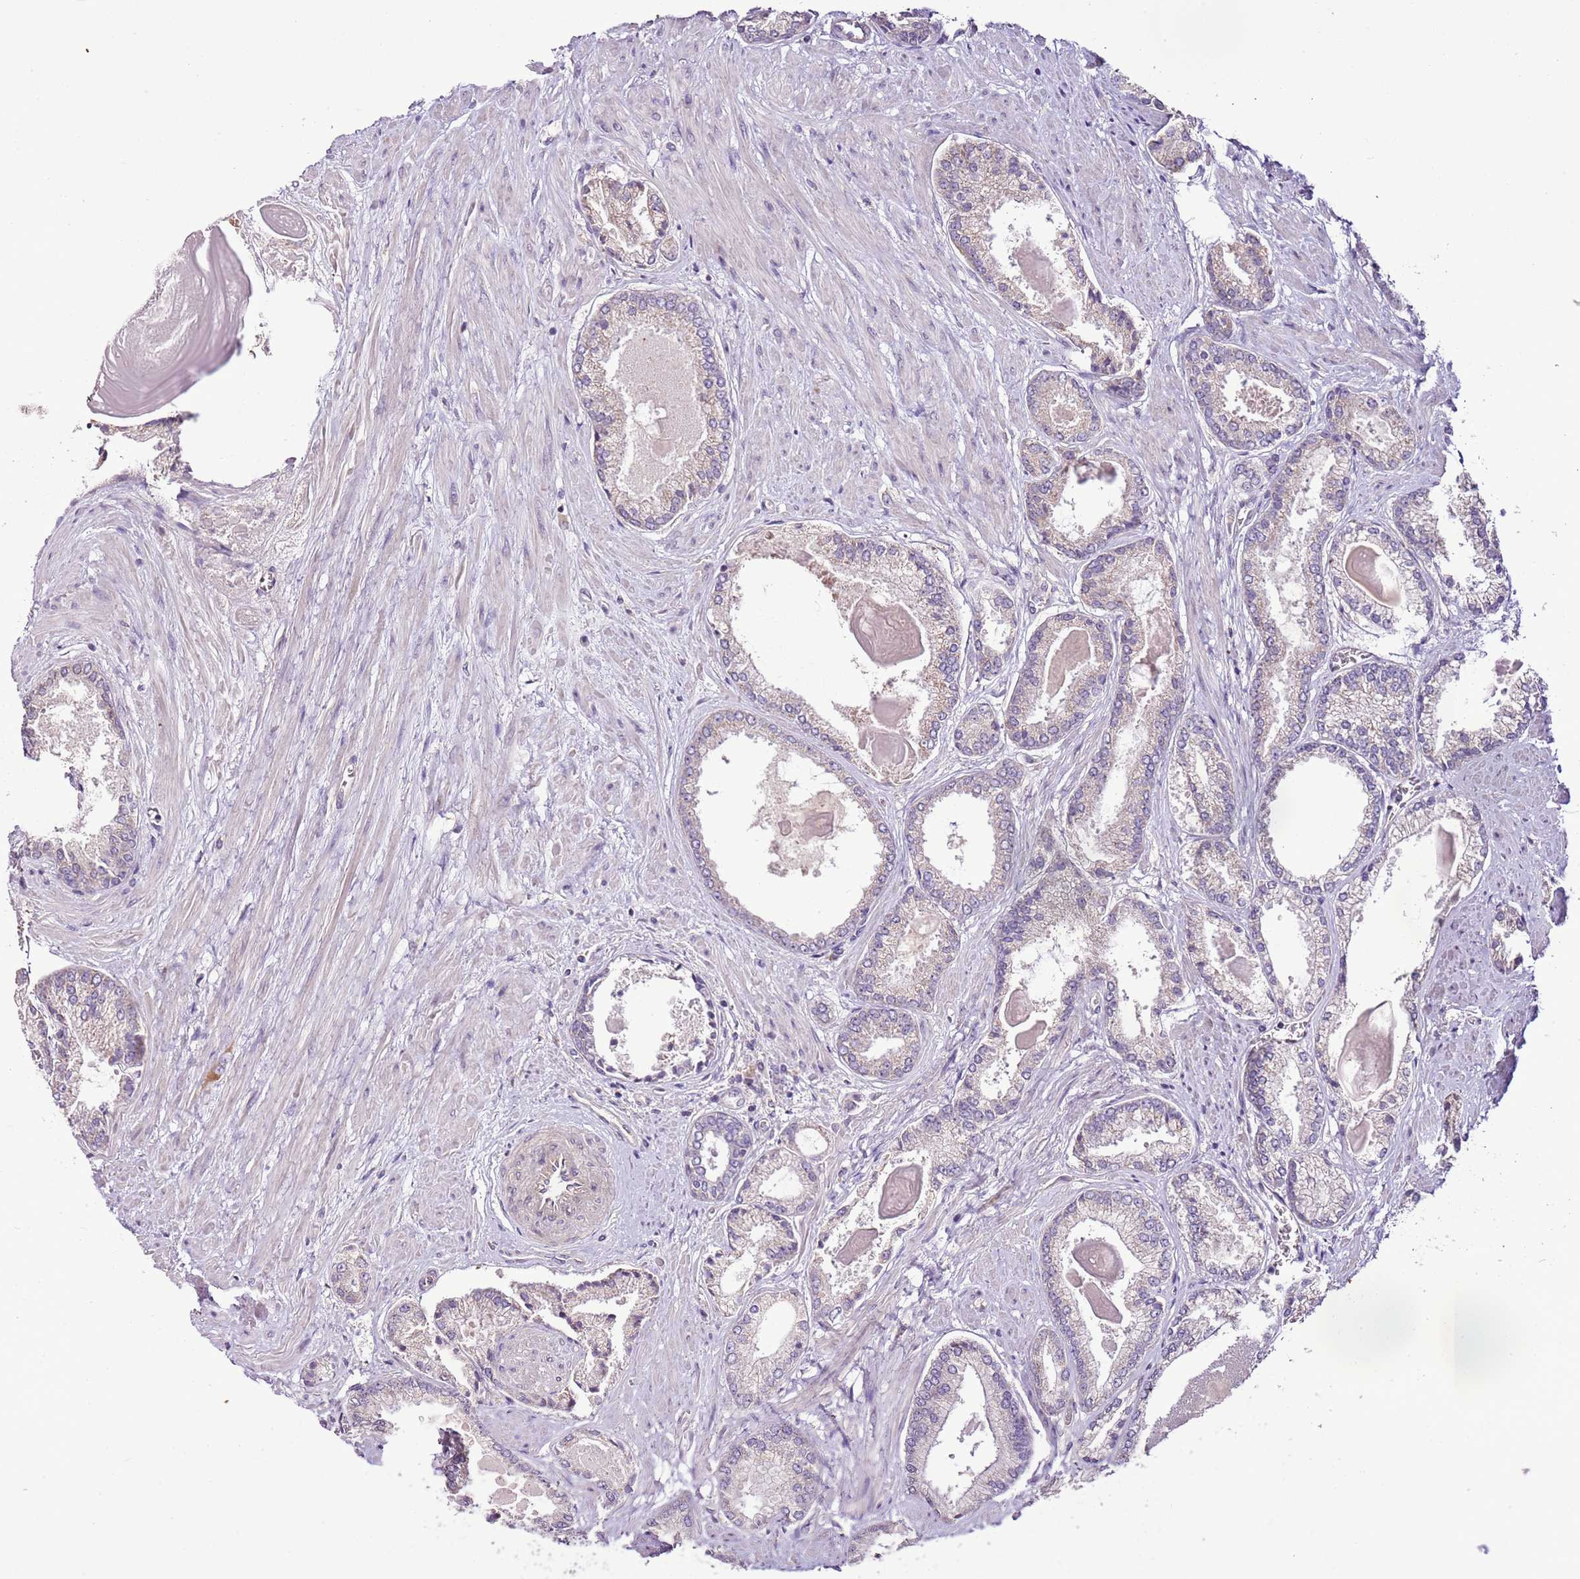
{"staining": {"intensity": "negative", "quantity": "none", "location": "none"}, "tissue": "prostate cancer", "cell_type": "Tumor cells", "image_type": "cancer", "snomed": [{"axis": "morphology", "description": "Adenocarcinoma, High grade"}, {"axis": "topography", "description": "Prostate"}], "caption": "Immunohistochemical staining of adenocarcinoma (high-grade) (prostate) reveals no significant positivity in tumor cells.", "gene": "CMKLR1", "patient": {"sex": "male", "age": 68}}